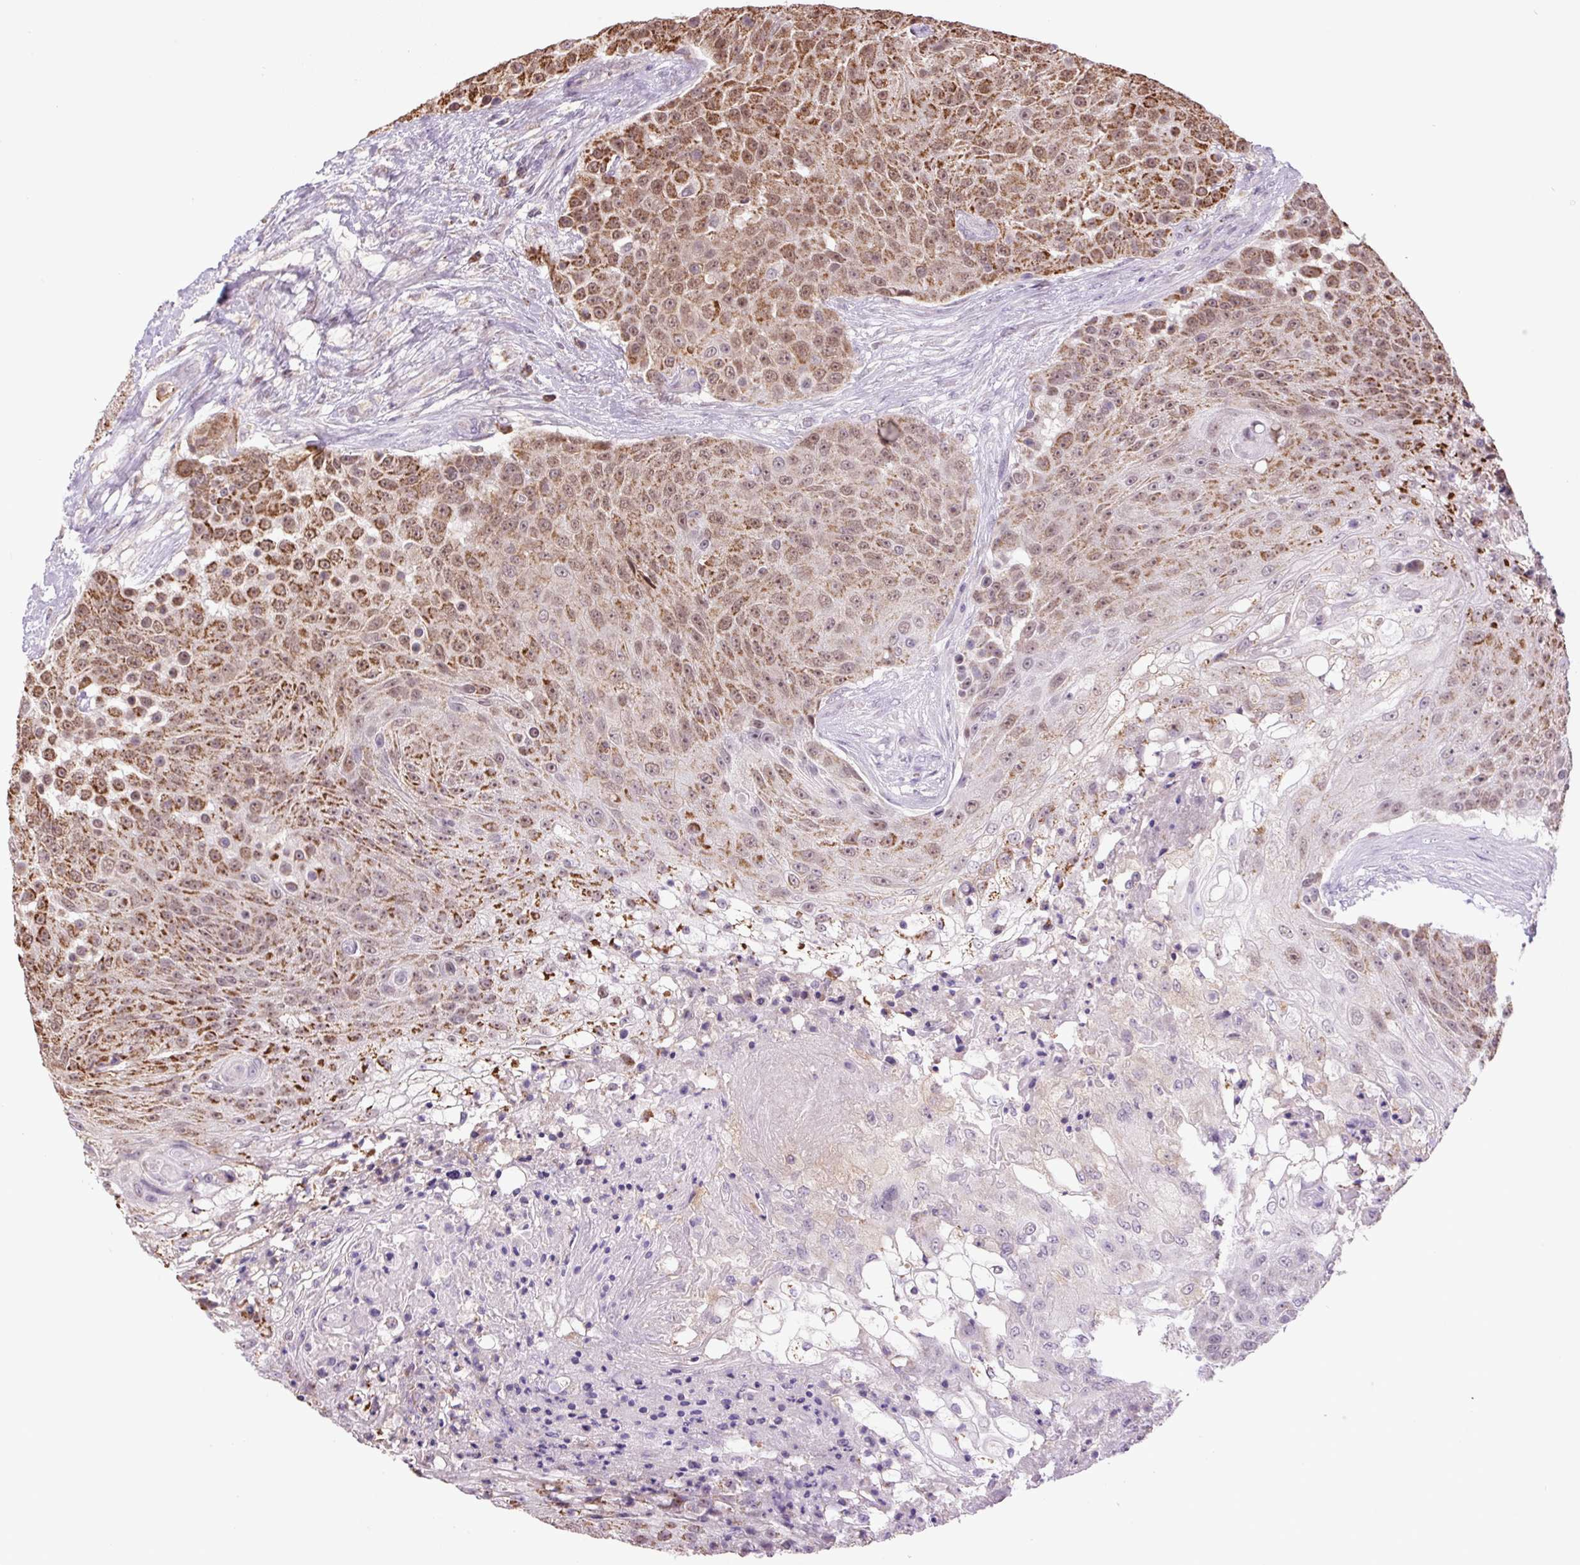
{"staining": {"intensity": "moderate", "quantity": "25%-75%", "location": "cytoplasmic/membranous,nuclear"}, "tissue": "urothelial cancer", "cell_type": "Tumor cells", "image_type": "cancer", "snomed": [{"axis": "morphology", "description": "Urothelial carcinoma, High grade"}, {"axis": "topography", "description": "Urinary bladder"}], "caption": "Protein staining by immunohistochemistry exhibits moderate cytoplasmic/membranous and nuclear expression in approximately 25%-75% of tumor cells in urothelial cancer. Ihc stains the protein of interest in brown and the nuclei are stained blue.", "gene": "SGF29", "patient": {"sex": "female", "age": 63}}